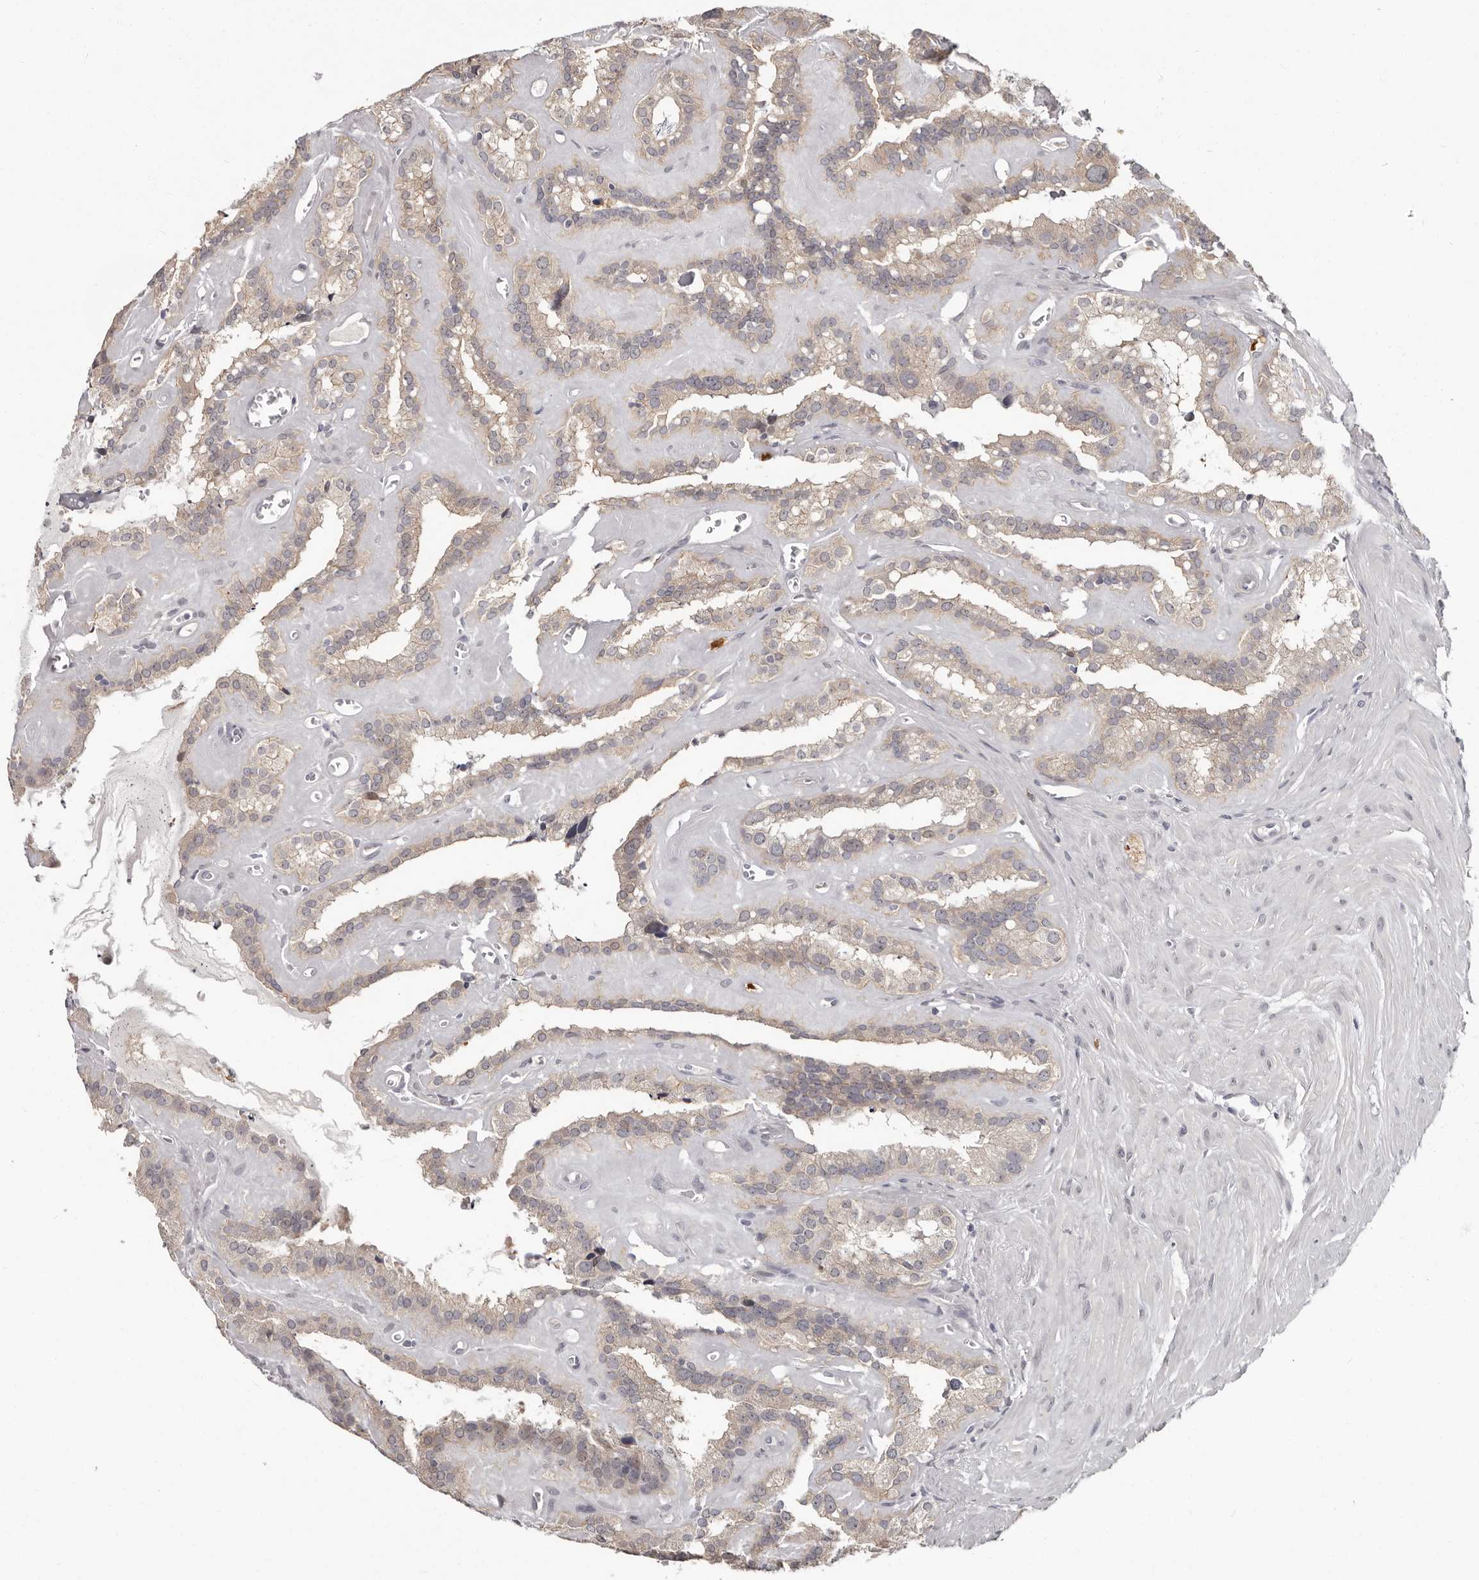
{"staining": {"intensity": "weak", "quantity": ">75%", "location": "cytoplasmic/membranous"}, "tissue": "seminal vesicle", "cell_type": "Glandular cells", "image_type": "normal", "snomed": [{"axis": "morphology", "description": "Normal tissue, NOS"}, {"axis": "topography", "description": "Prostate"}, {"axis": "topography", "description": "Seminal veicle"}], "caption": "Human seminal vesicle stained with a brown dye exhibits weak cytoplasmic/membranous positive positivity in about >75% of glandular cells.", "gene": "GPR157", "patient": {"sex": "male", "age": 59}}